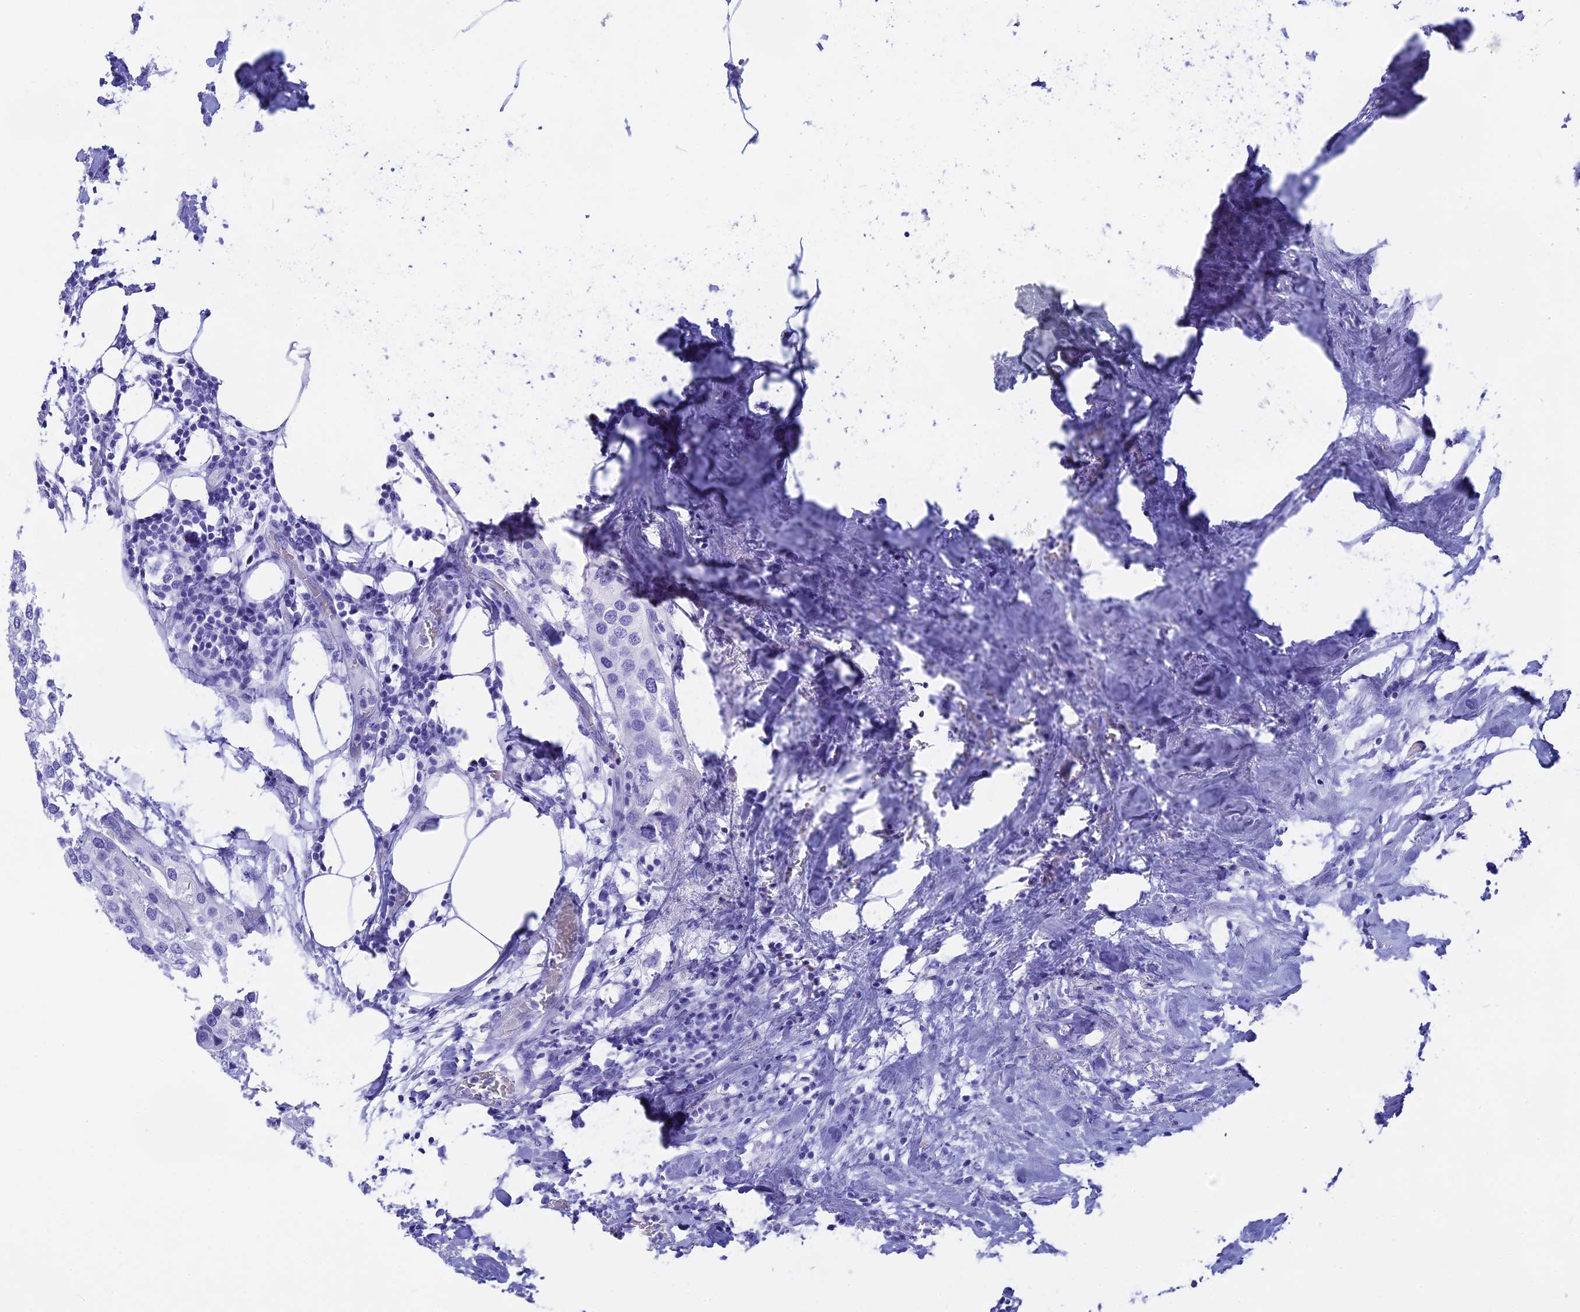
{"staining": {"intensity": "negative", "quantity": "none", "location": "none"}, "tissue": "urothelial cancer", "cell_type": "Tumor cells", "image_type": "cancer", "snomed": [{"axis": "morphology", "description": "Urothelial carcinoma, High grade"}, {"axis": "topography", "description": "Urinary bladder"}], "caption": "This is an immunohistochemistry image of urothelial carcinoma (high-grade). There is no expression in tumor cells.", "gene": "ISCA1", "patient": {"sex": "male", "age": 64}}